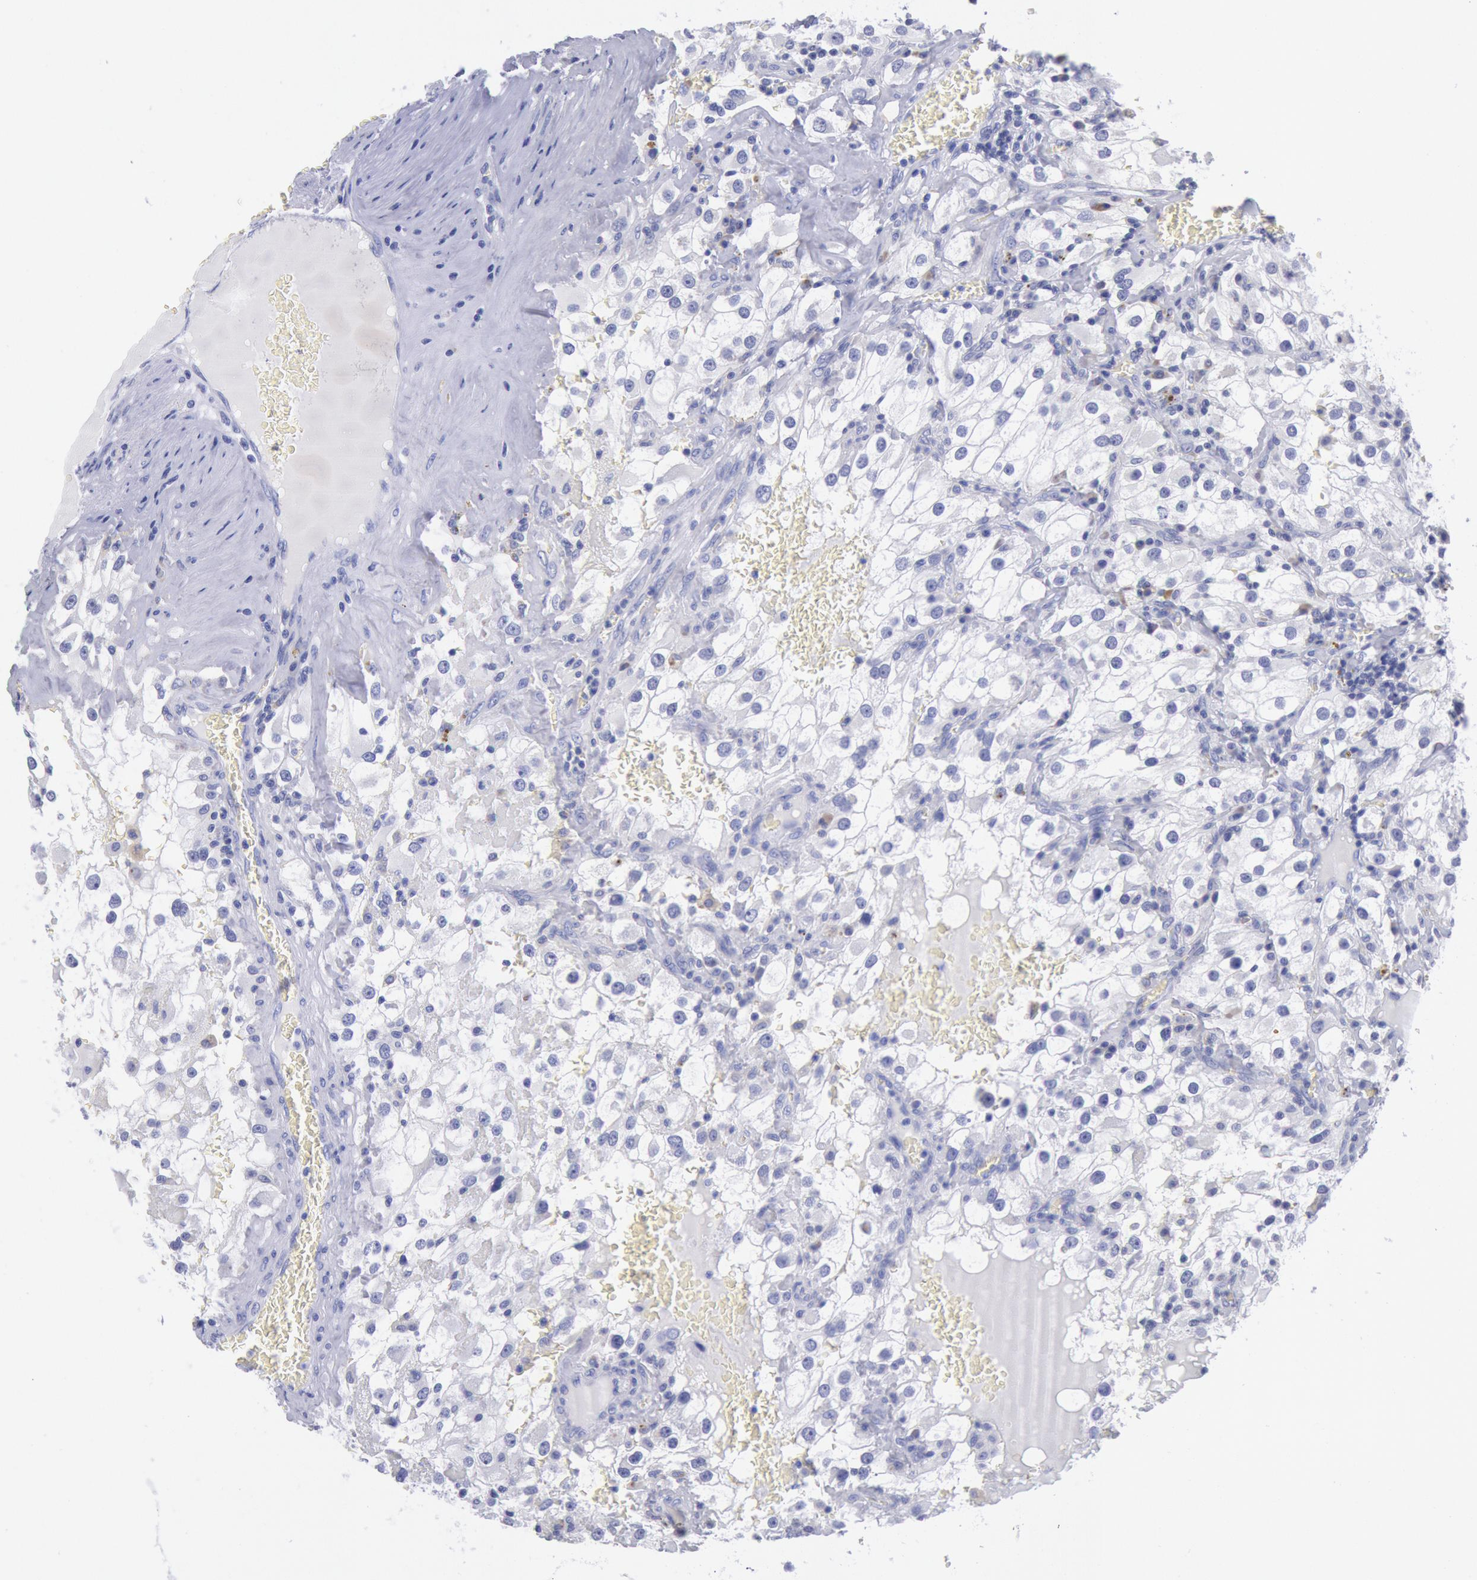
{"staining": {"intensity": "negative", "quantity": "none", "location": "none"}, "tissue": "renal cancer", "cell_type": "Tumor cells", "image_type": "cancer", "snomed": [{"axis": "morphology", "description": "Adenocarcinoma, NOS"}, {"axis": "topography", "description": "Kidney"}], "caption": "A high-resolution image shows immunohistochemistry staining of renal cancer (adenocarcinoma), which demonstrates no significant expression in tumor cells. (Brightfield microscopy of DAB immunohistochemistry (IHC) at high magnification).", "gene": "GAL3ST1", "patient": {"sex": "female", "age": 52}}